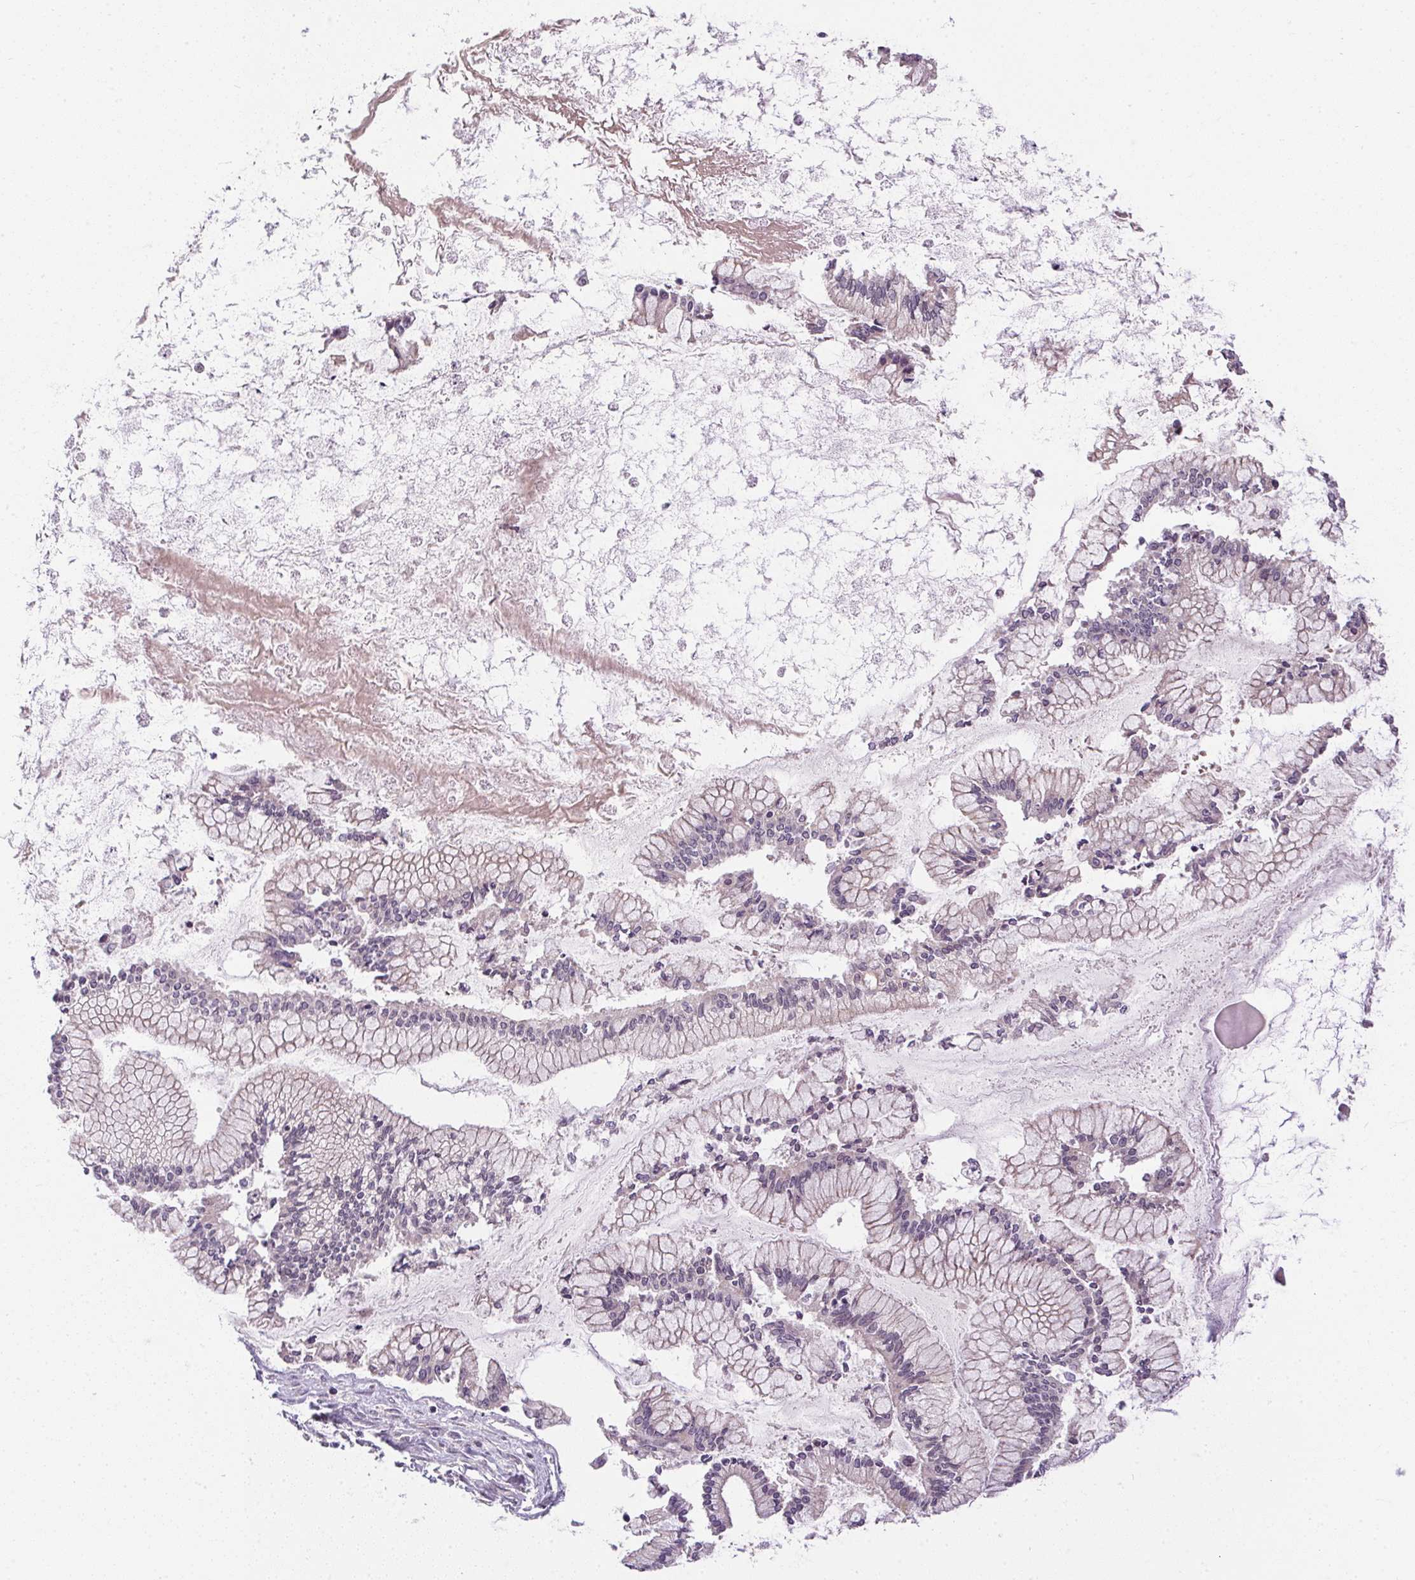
{"staining": {"intensity": "negative", "quantity": "none", "location": "none"}, "tissue": "ovarian cancer", "cell_type": "Tumor cells", "image_type": "cancer", "snomed": [{"axis": "morphology", "description": "Cystadenocarcinoma, mucinous, NOS"}, {"axis": "topography", "description": "Ovary"}], "caption": "An immunohistochemistry image of ovarian cancer (mucinous cystadenocarcinoma) is shown. There is no staining in tumor cells of ovarian cancer (mucinous cystadenocarcinoma).", "gene": "CFAP92", "patient": {"sex": "female", "age": 67}}